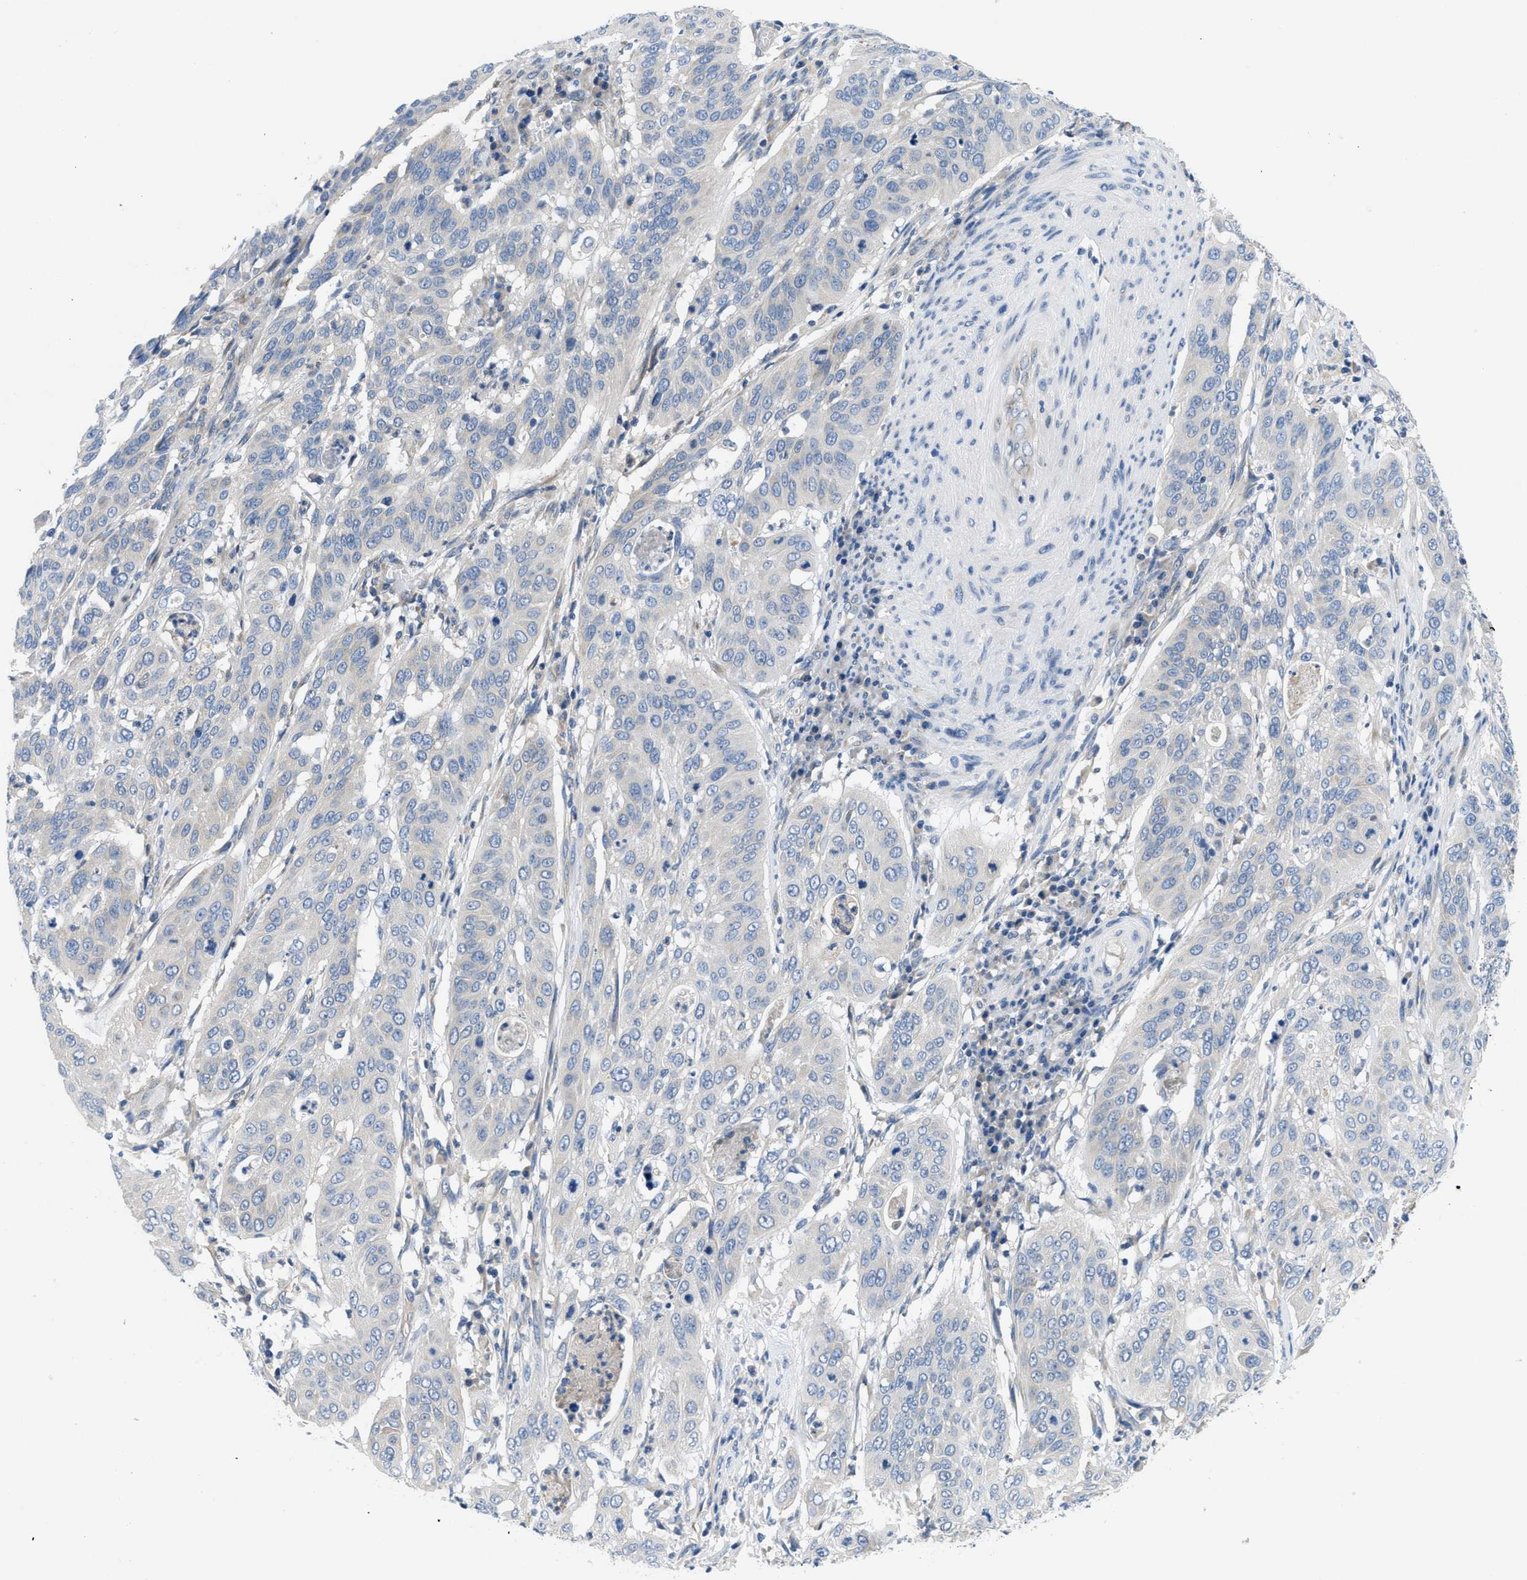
{"staining": {"intensity": "negative", "quantity": "none", "location": "none"}, "tissue": "cervical cancer", "cell_type": "Tumor cells", "image_type": "cancer", "snomed": [{"axis": "morphology", "description": "Normal tissue, NOS"}, {"axis": "morphology", "description": "Squamous cell carcinoma, NOS"}, {"axis": "topography", "description": "Cervix"}], "caption": "The histopathology image shows no staining of tumor cells in squamous cell carcinoma (cervical). Nuclei are stained in blue.", "gene": "PGR", "patient": {"sex": "female", "age": 39}}